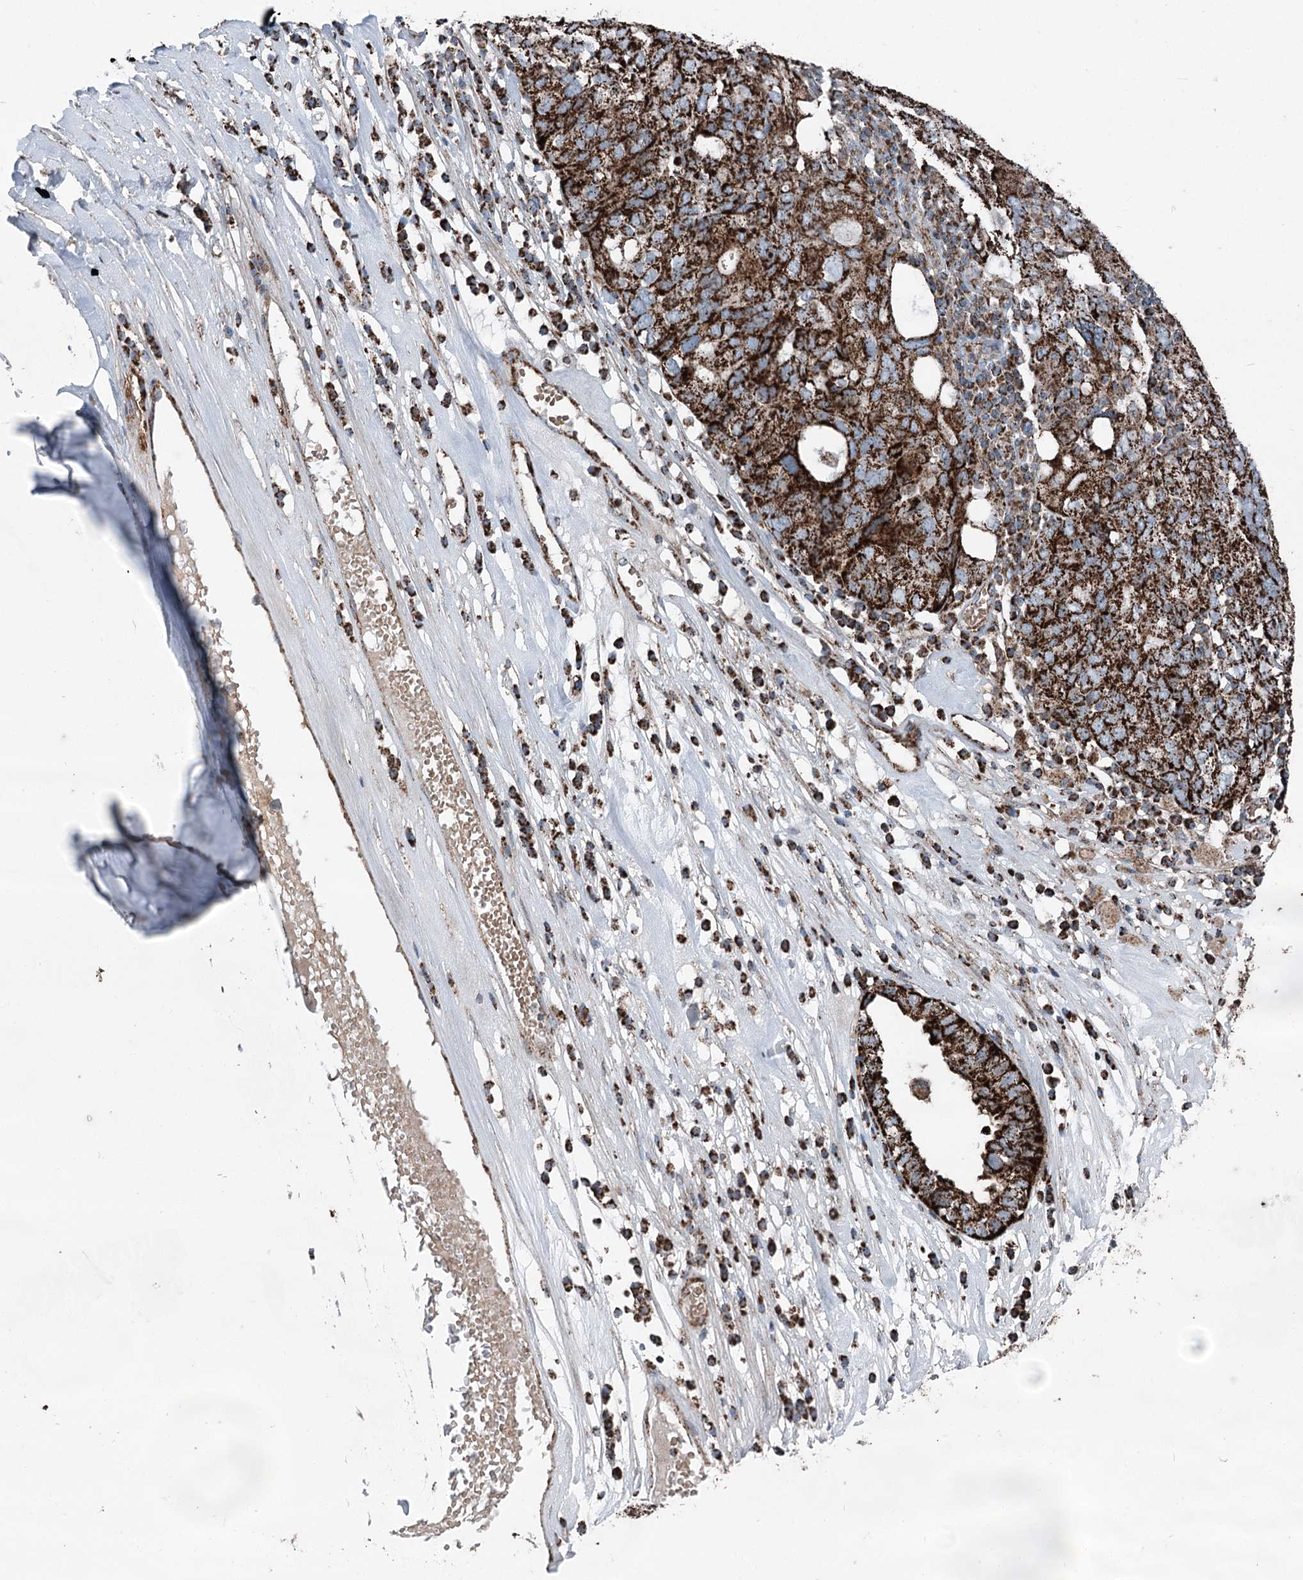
{"staining": {"intensity": "strong", "quantity": ">75%", "location": "cytoplasmic/membranous"}, "tissue": "ovarian cancer", "cell_type": "Tumor cells", "image_type": "cancer", "snomed": [{"axis": "morphology", "description": "Carcinoma, endometroid"}, {"axis": "topography", "description": "Ovary"}], "caption": "The micrograph exhibits a brown stain indicating the presence of a protein in the cytoplasmic/membranous of tumor cells in ovarian cancer (endometroid carcinoma). Nuclei are stained in blue.", "gene": "UCN3", "patient": {"sex": "female", "age": 62}}